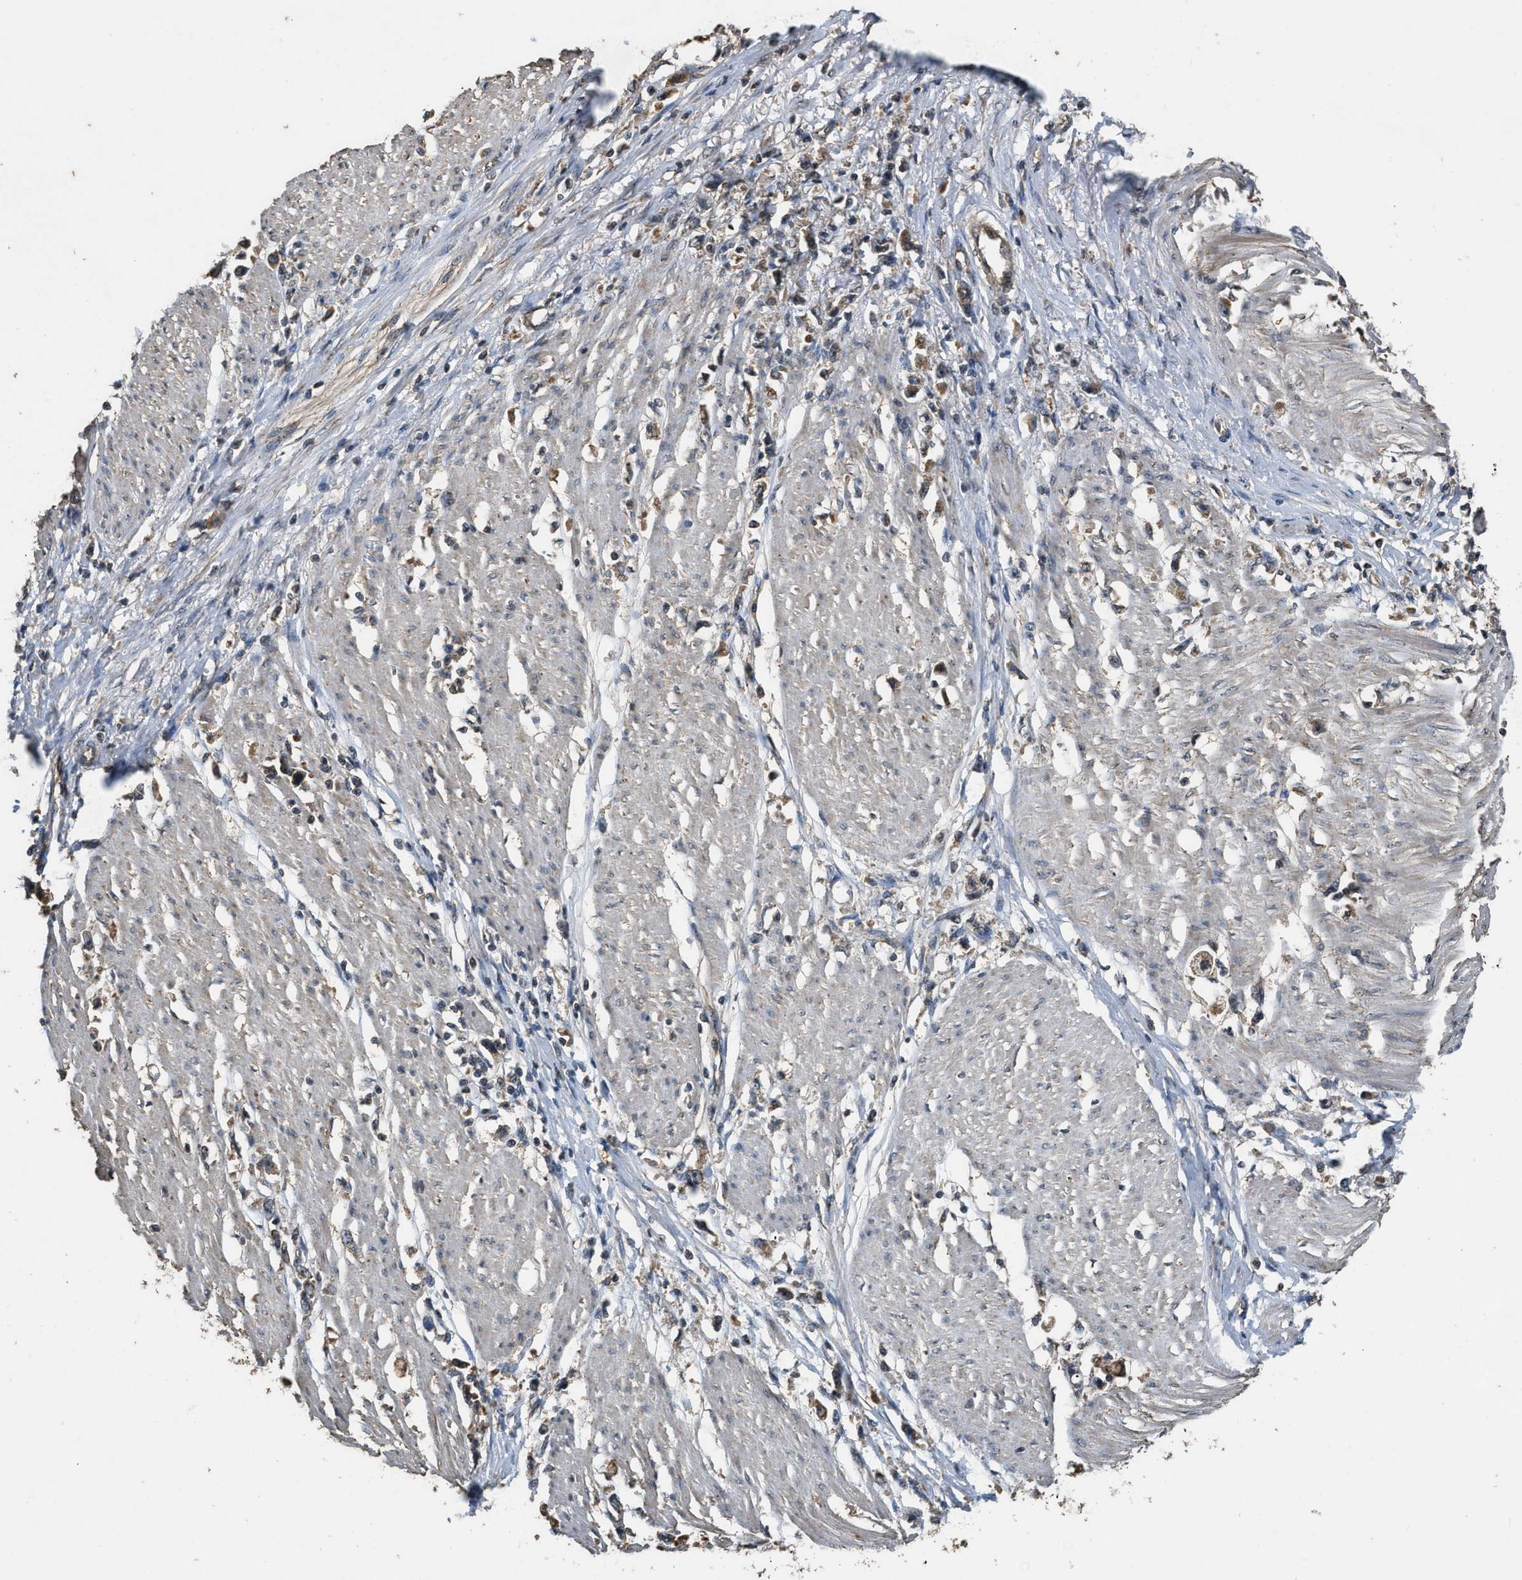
{"staining": {"intensity": "weak", "quantity": ">75%", "location": "cytoplasmic/membranous"}, "tissue": "stomach cancer", "cell_type": "Tumor cells", "image_type": "cancer", "snomed": [{"axis": "morphology", "description": "Adenocarcinoma, NOS"}, {"axis": "topography", "description": "Stomach"}], "caption": "Tumor cells exhibit low levels of weak cytoplasmic/membranous positivity in approximately >75% of cells in human stomach cancer (adenocarcinoma).", "gene": "DENND6B", "patient": {"sex": "female", "age": 59}}